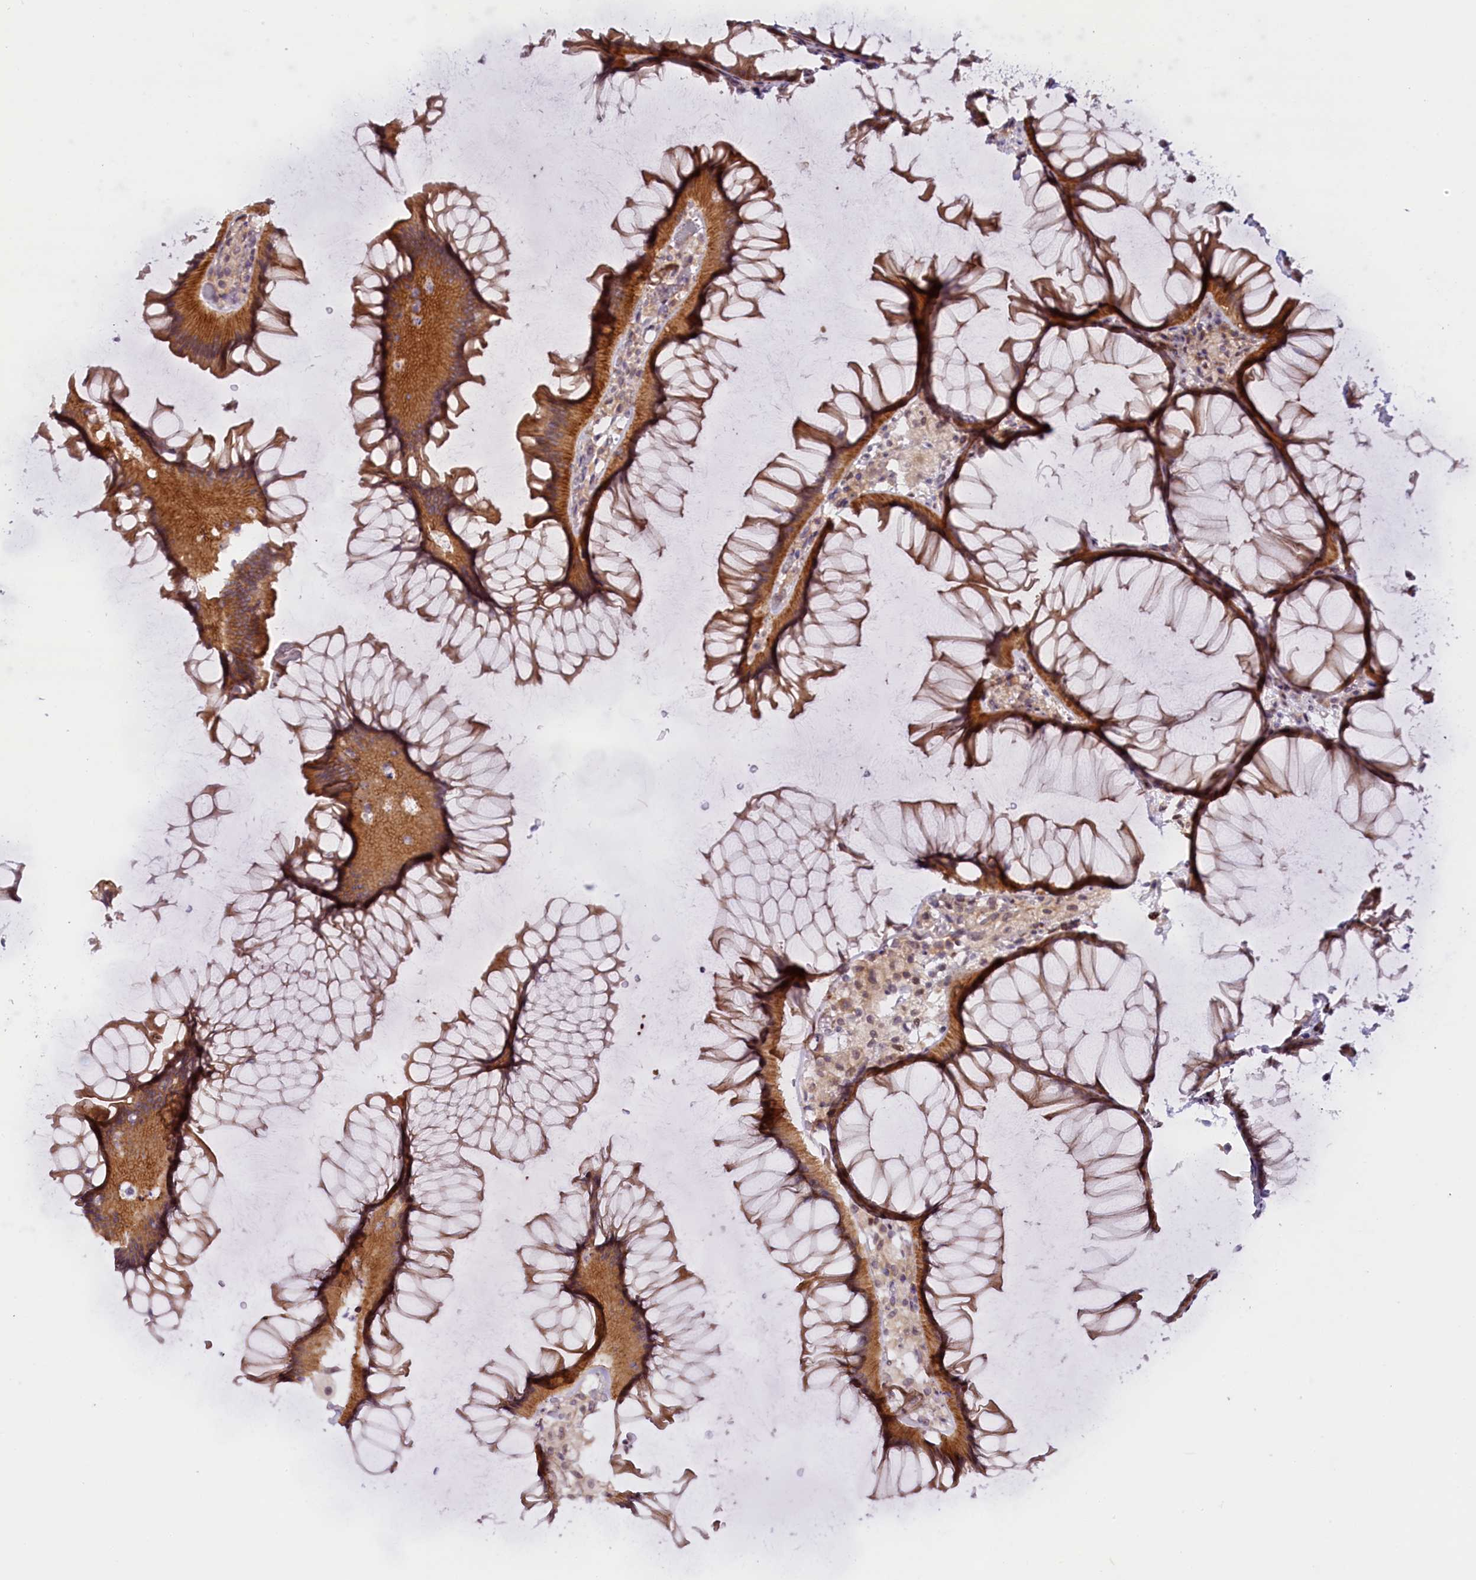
{"staining": {"intensity": "weak", "quantity": ">75%", "location": "cytoplasmic/membranous"}, "tissue": "colon", "cell_type": "Endothelial cells", "image_type": "normal", "snomed": [{"axis": "morphology", "description": "Normal tissue, NOS"}, {"axis": "topography", "description": "Colon"}], "caption": "Protein staining shows weak cytoplasmic/membranous expression in approximately >75% of endothelial cells in unremarkable colon.", "gene": "CCL23", "patient": {"sex": "female", "age": 82}}